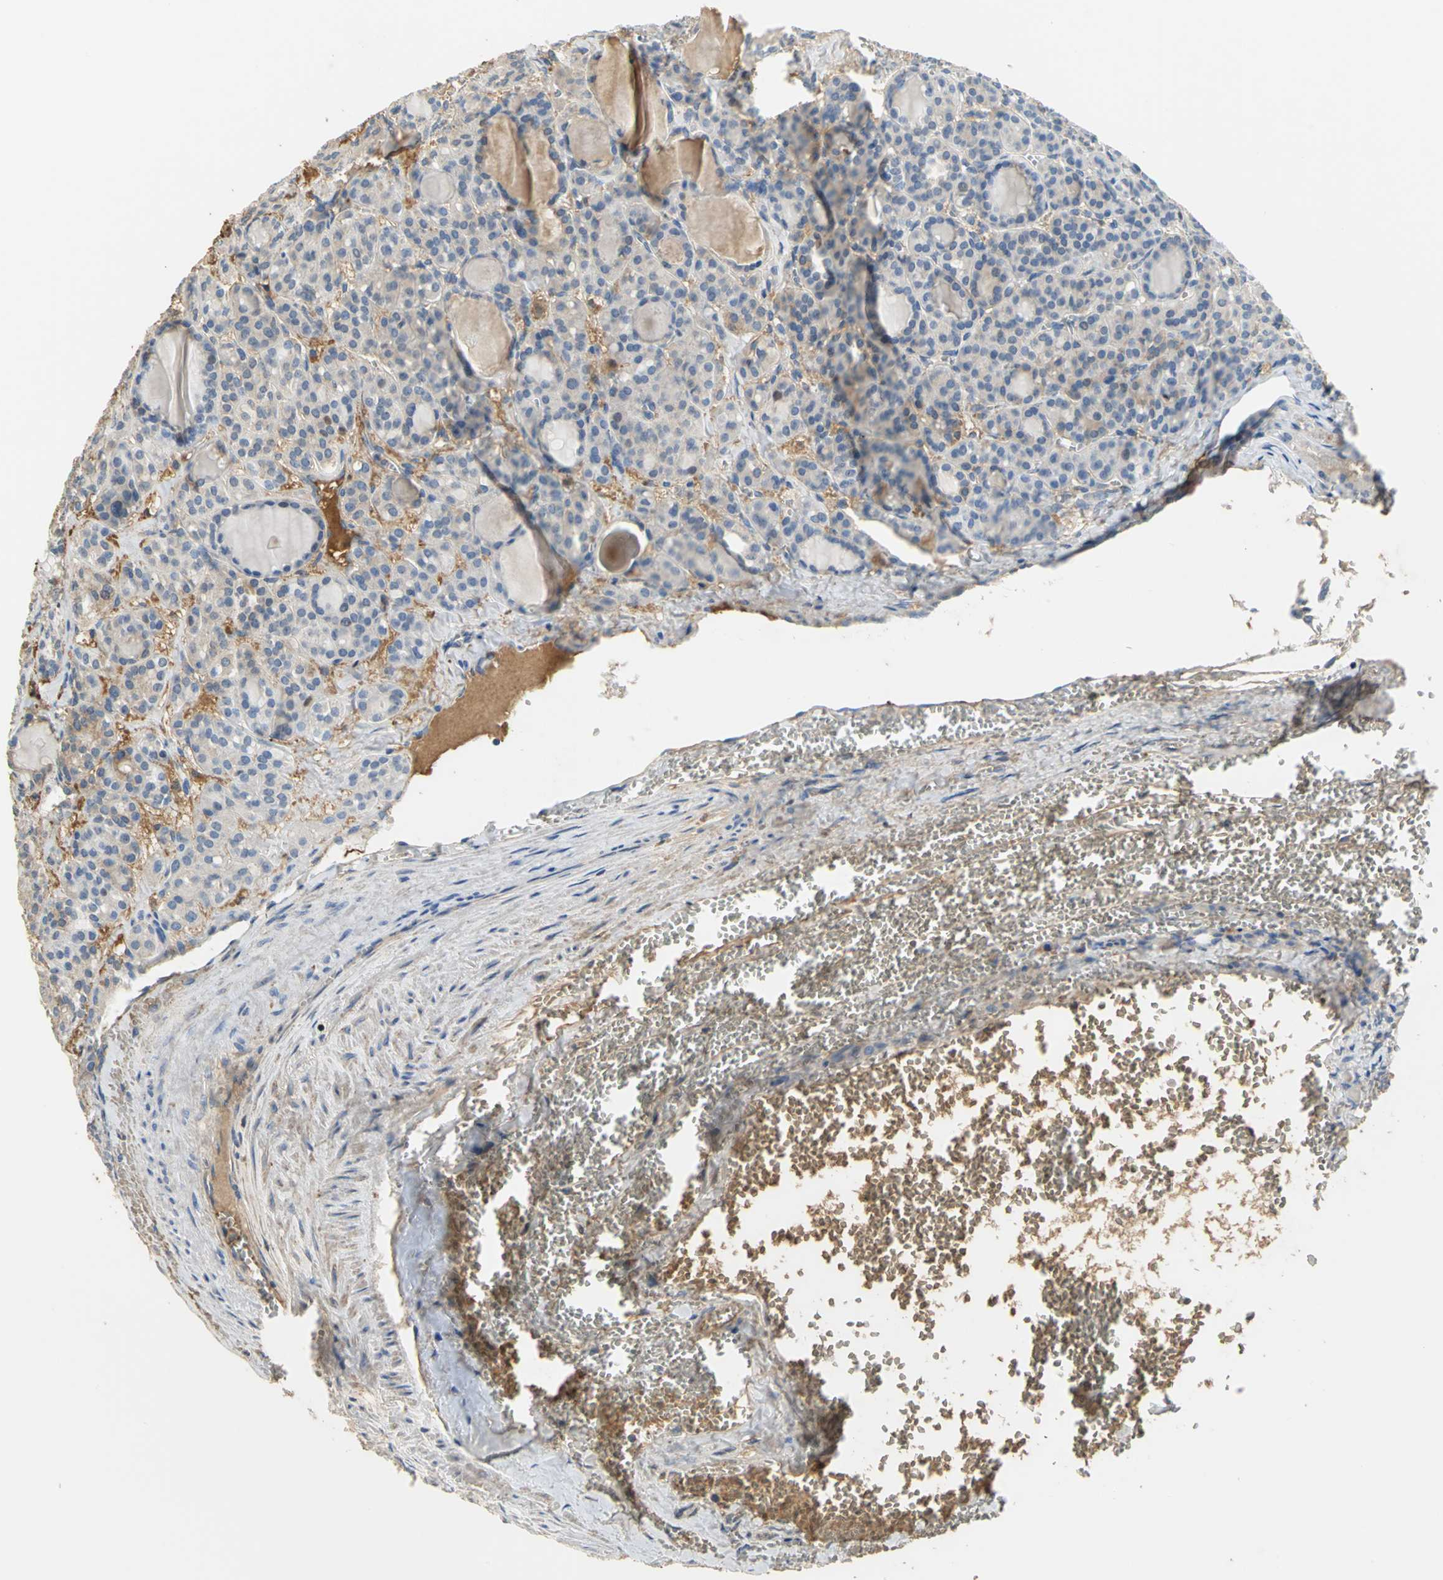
{"staining": {"intensity": "strong", "quantity": ">75%", "location": "cytoplasmic/membranous,nuclear"}, "tissue": "thyroid cancer", "cell_type": "Tumor cells", "image_type": "cancer", "snomed": [{"axis": "morphology", "description": "Follicular adenoma carcinoma, NOS"}, {"axis": "topography", "description": "Thyroid gland"}], "caption": "A high-resolution histopathology image shows IHC staining of thyroid cancer (follicular adenoma carcinoma), which exhibits strong cytoplasmic/membranous and nuclear positivity in approximately >75% of tumor cells.", "gene": "GYG2", "patient": {"sex": "female", "age": 71}}